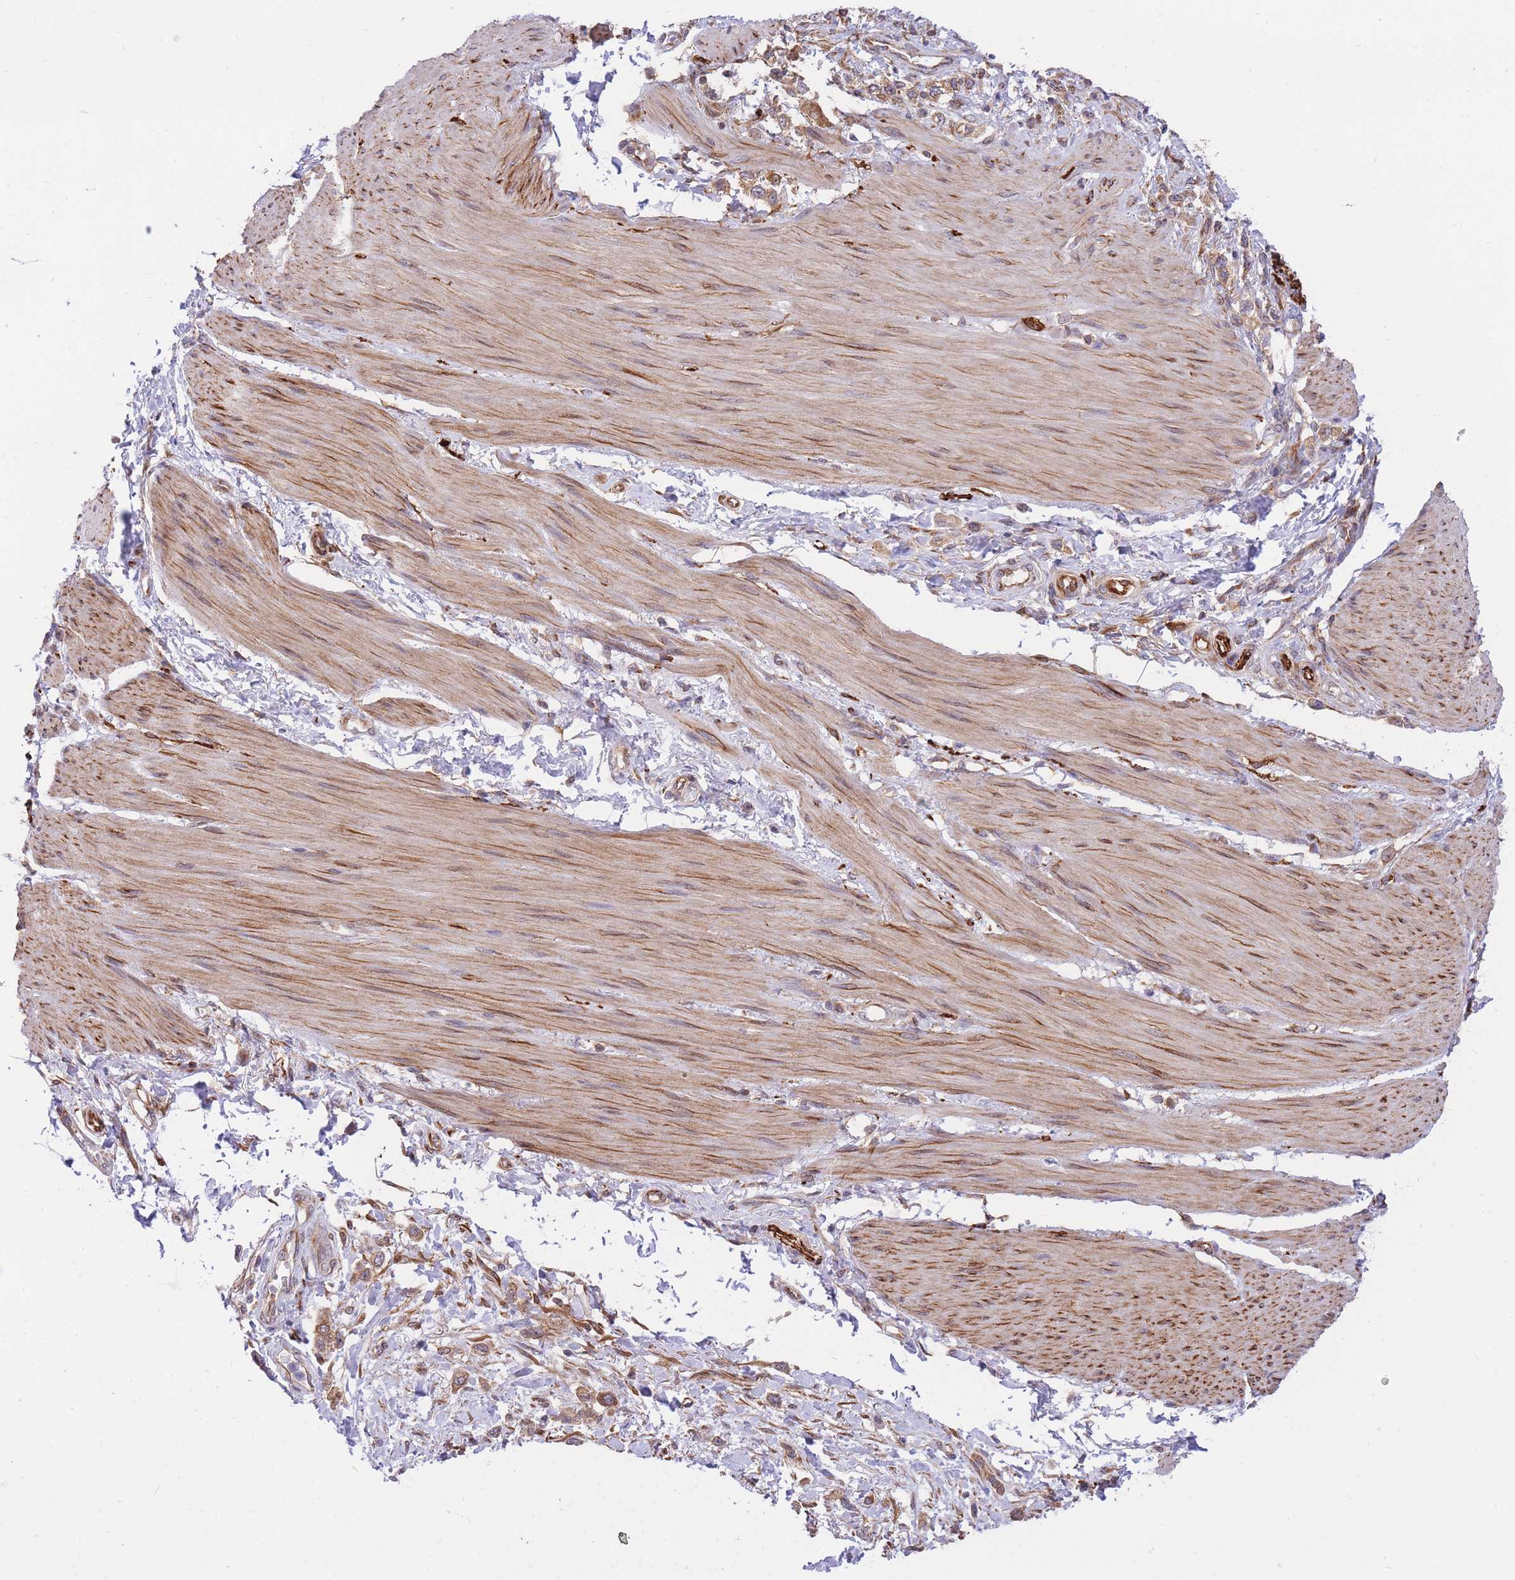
{"staining": {"intensity": "moderate", "quantity": ">75%", "location": "cytoplasmic/membranous"}, "tissue": "stomach cancer", "cell_type": "Tumor cells", "image_type": "cancer", "snomed": [{"axis": "morphology", "description": "Adenocarcinoma, NOS"}, {"axis": "topography", "description": "Stomach"}], "caption": "Immunohistochemistry staining of stomach adenocarcinoma, which exhibits medium levels of moderate cytoplasmic/membranous staining in about >75% of tumor cells indicating moderate cytoplasmic/membranous protein staining. The staining was performed using DAB (3,3'-diaminobenzidine) (brown) for protein detection and nuclei were counterstained in hematoxylin (blue).", "gene": "EXOSC8", "patient": {"sex": "female", "age": 65}}